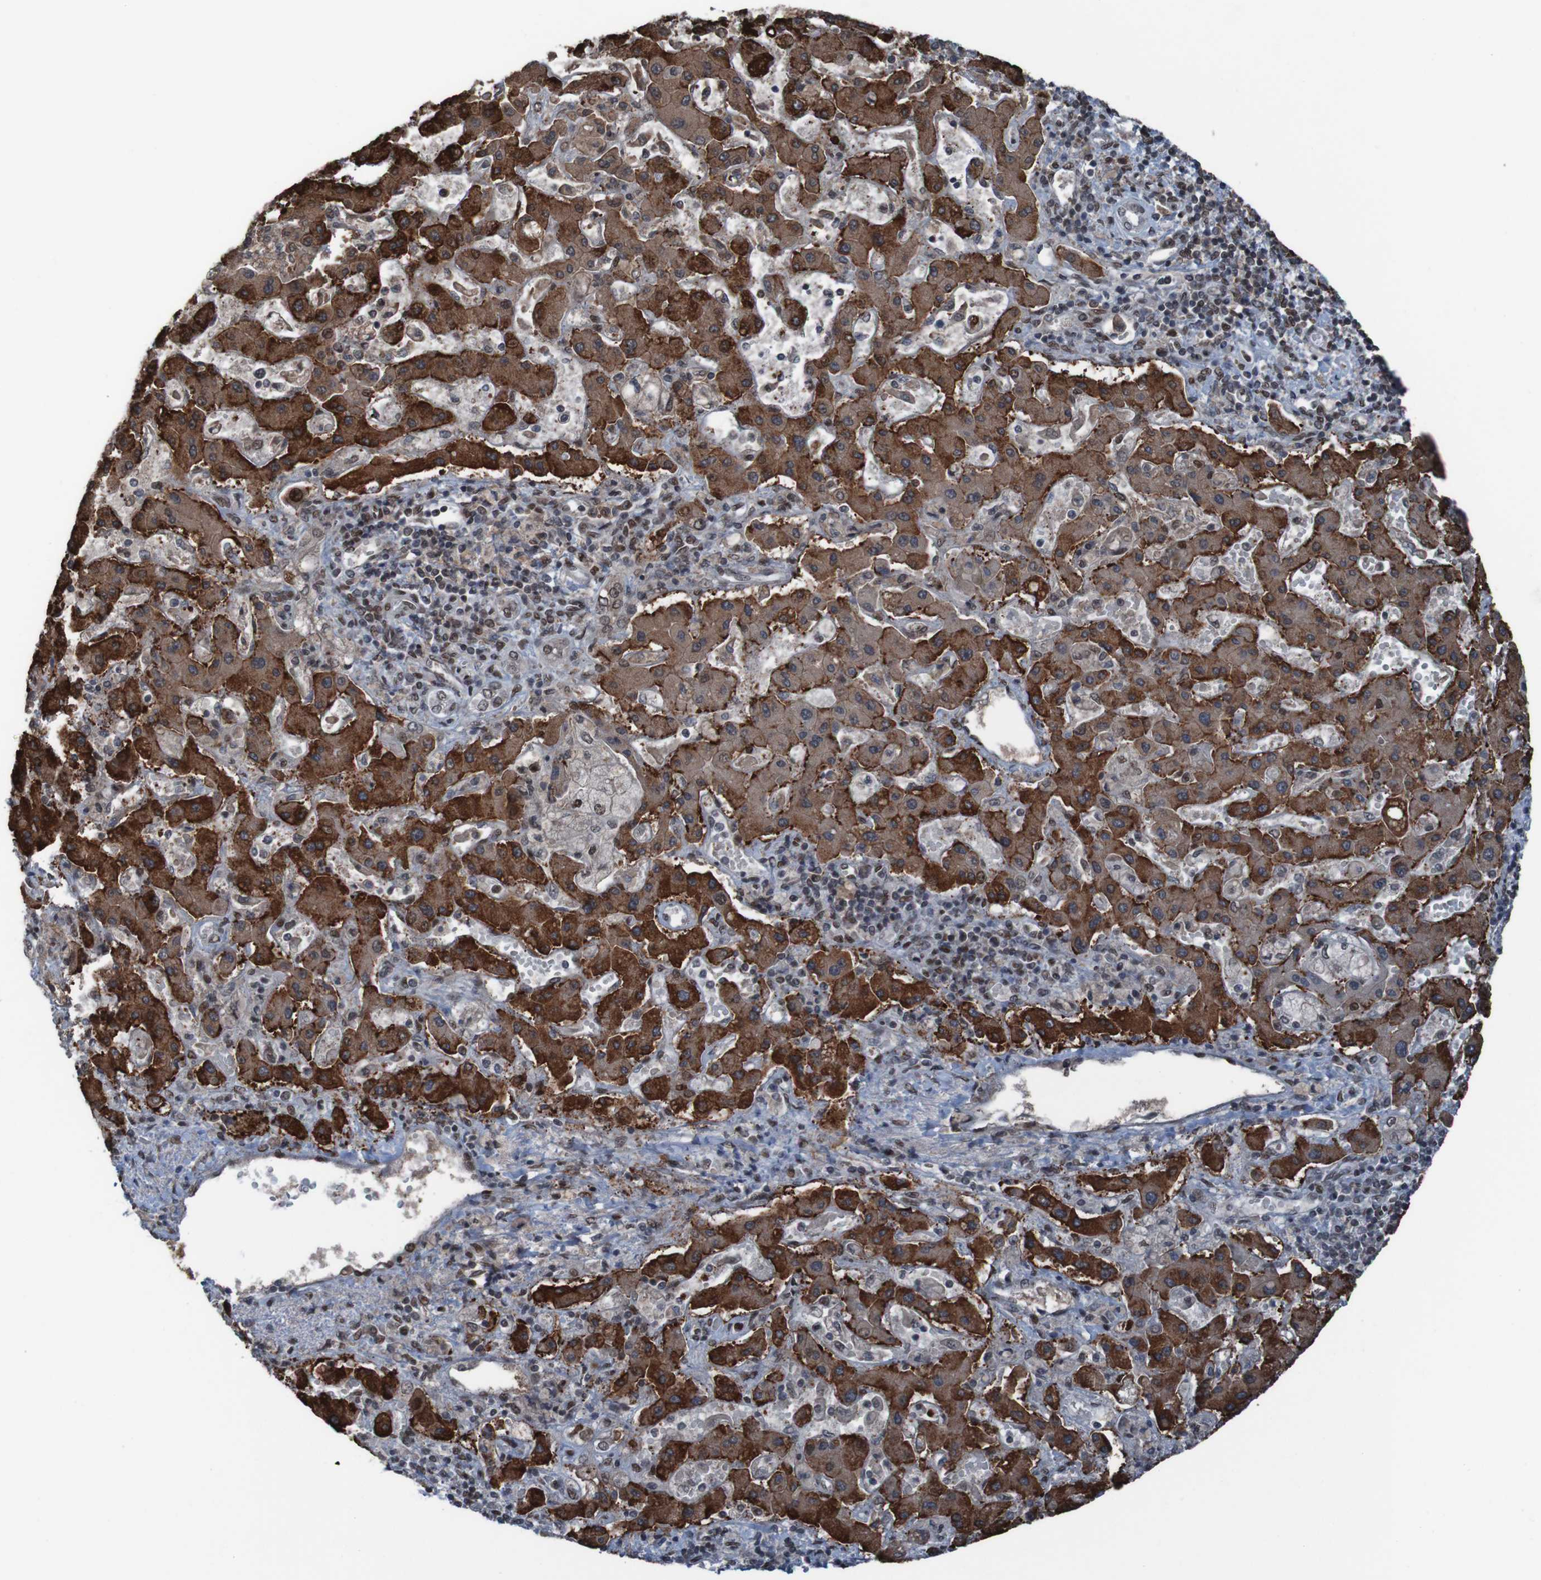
{"staining": {"intensity": "moderate", "quantity": ">75%", "location": "nuclear"}, "tissue": "liver cancer", "cell_type": "Tumor cells", "image_type": "cancer", "snomed": [{"axis": "morphology", "description": "Cholangiocarcinoma"}, {"axis": "topography", "description": "Liver"}], "caption": "Cholangiocarcinoma (liver) stained with a protein marker shows moderate staining in tumor cells.", "gene": "PHF2", "patient": {"sex": "male", "age": 50}}